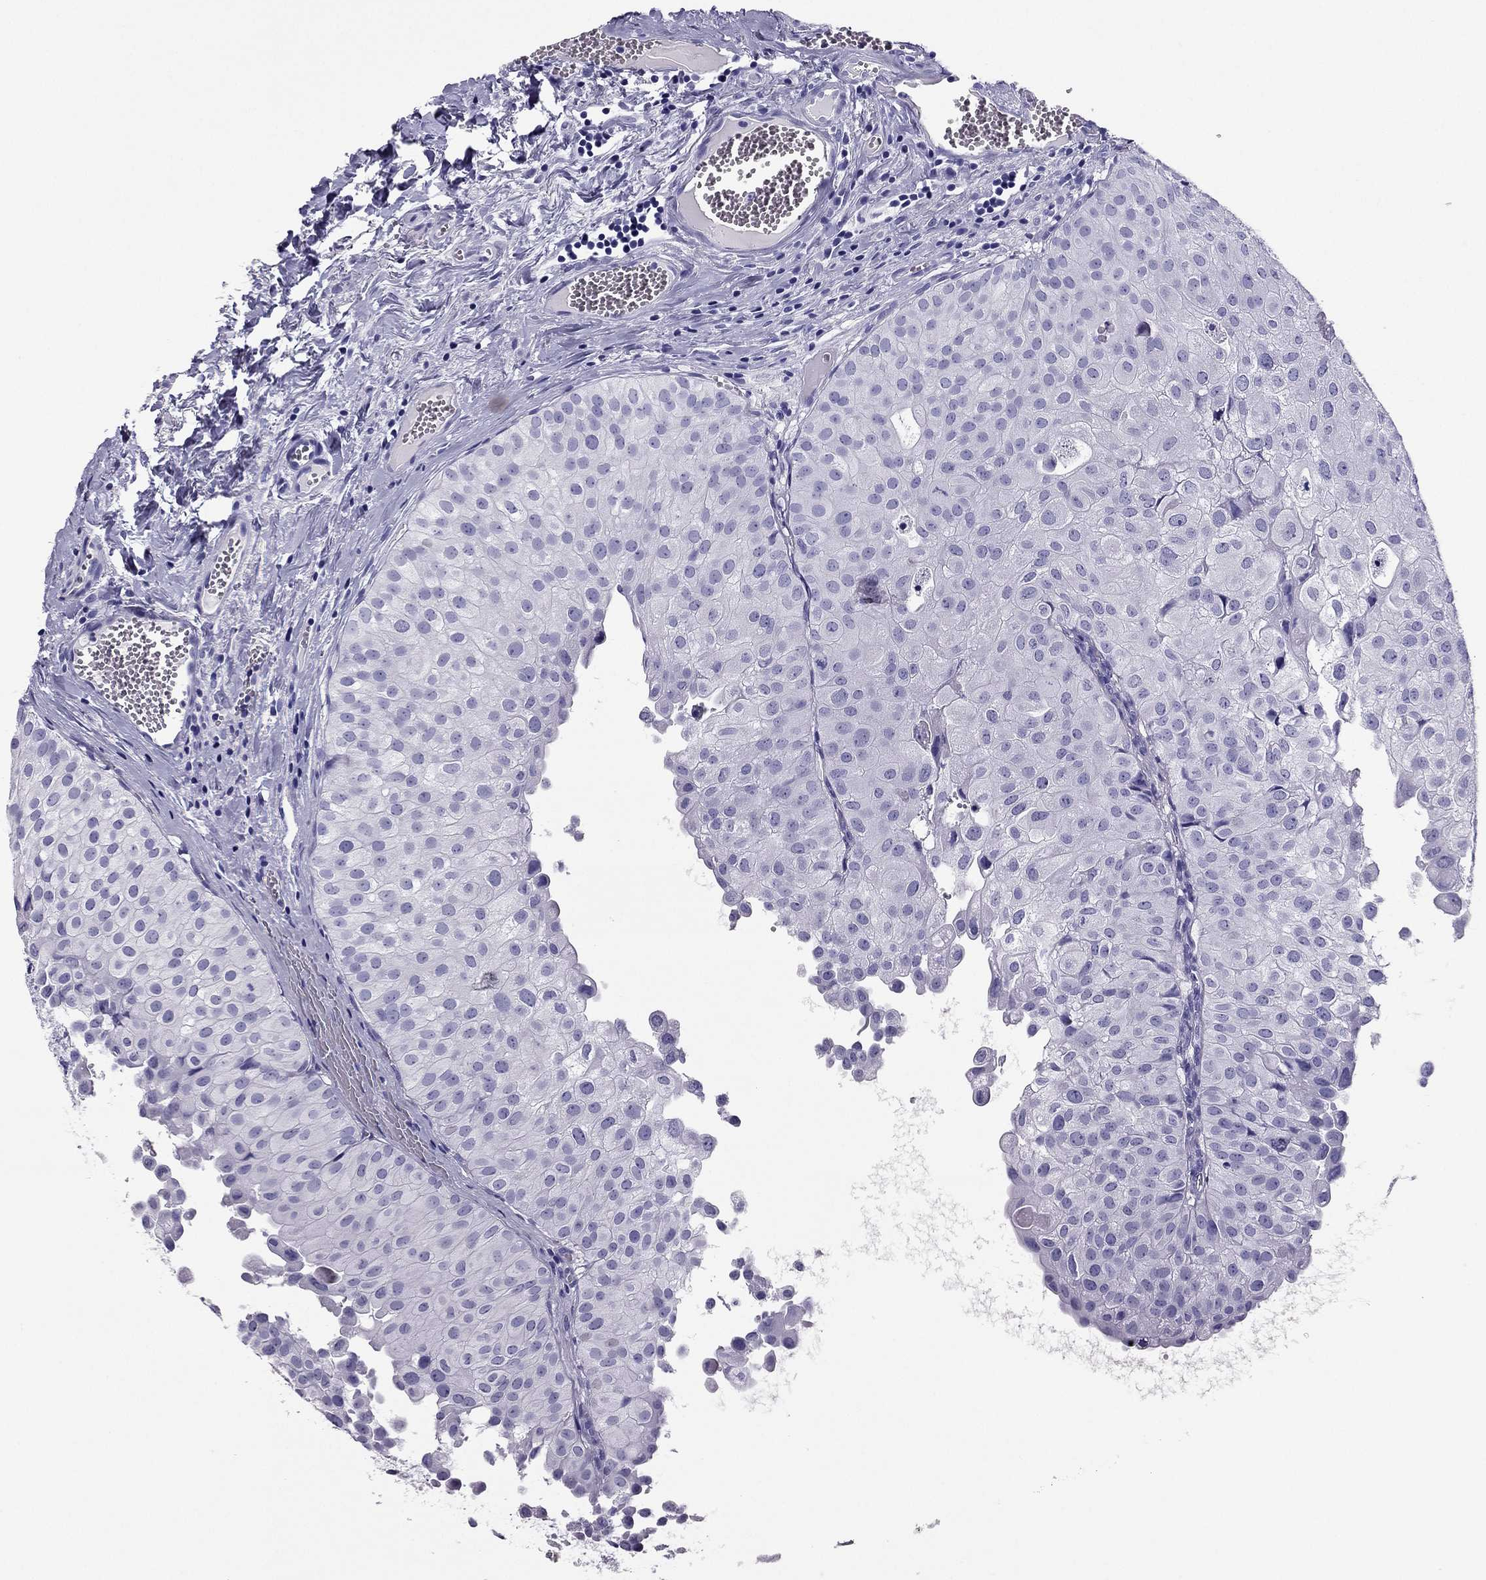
{"staining": {"intensity": "negative", "quantity": "none", "location": "none"}, "tissue": "urothelial cancer", "cell_type": "Tumor cells", "image_type": "cancer", "snomed": [{"axis": "morphology", "description": "Urothelial carcinoma, Low grade"}, {"axis": "topography", "description": "Urinary bladder"}], "caption": "Urothelial carcinoma (low-grade) stained for a protein using immunohistochemistry demonstrates no staining tumor cells.", "gene": "PDE6A", "patient": {"sex": "female", "age": 78}}